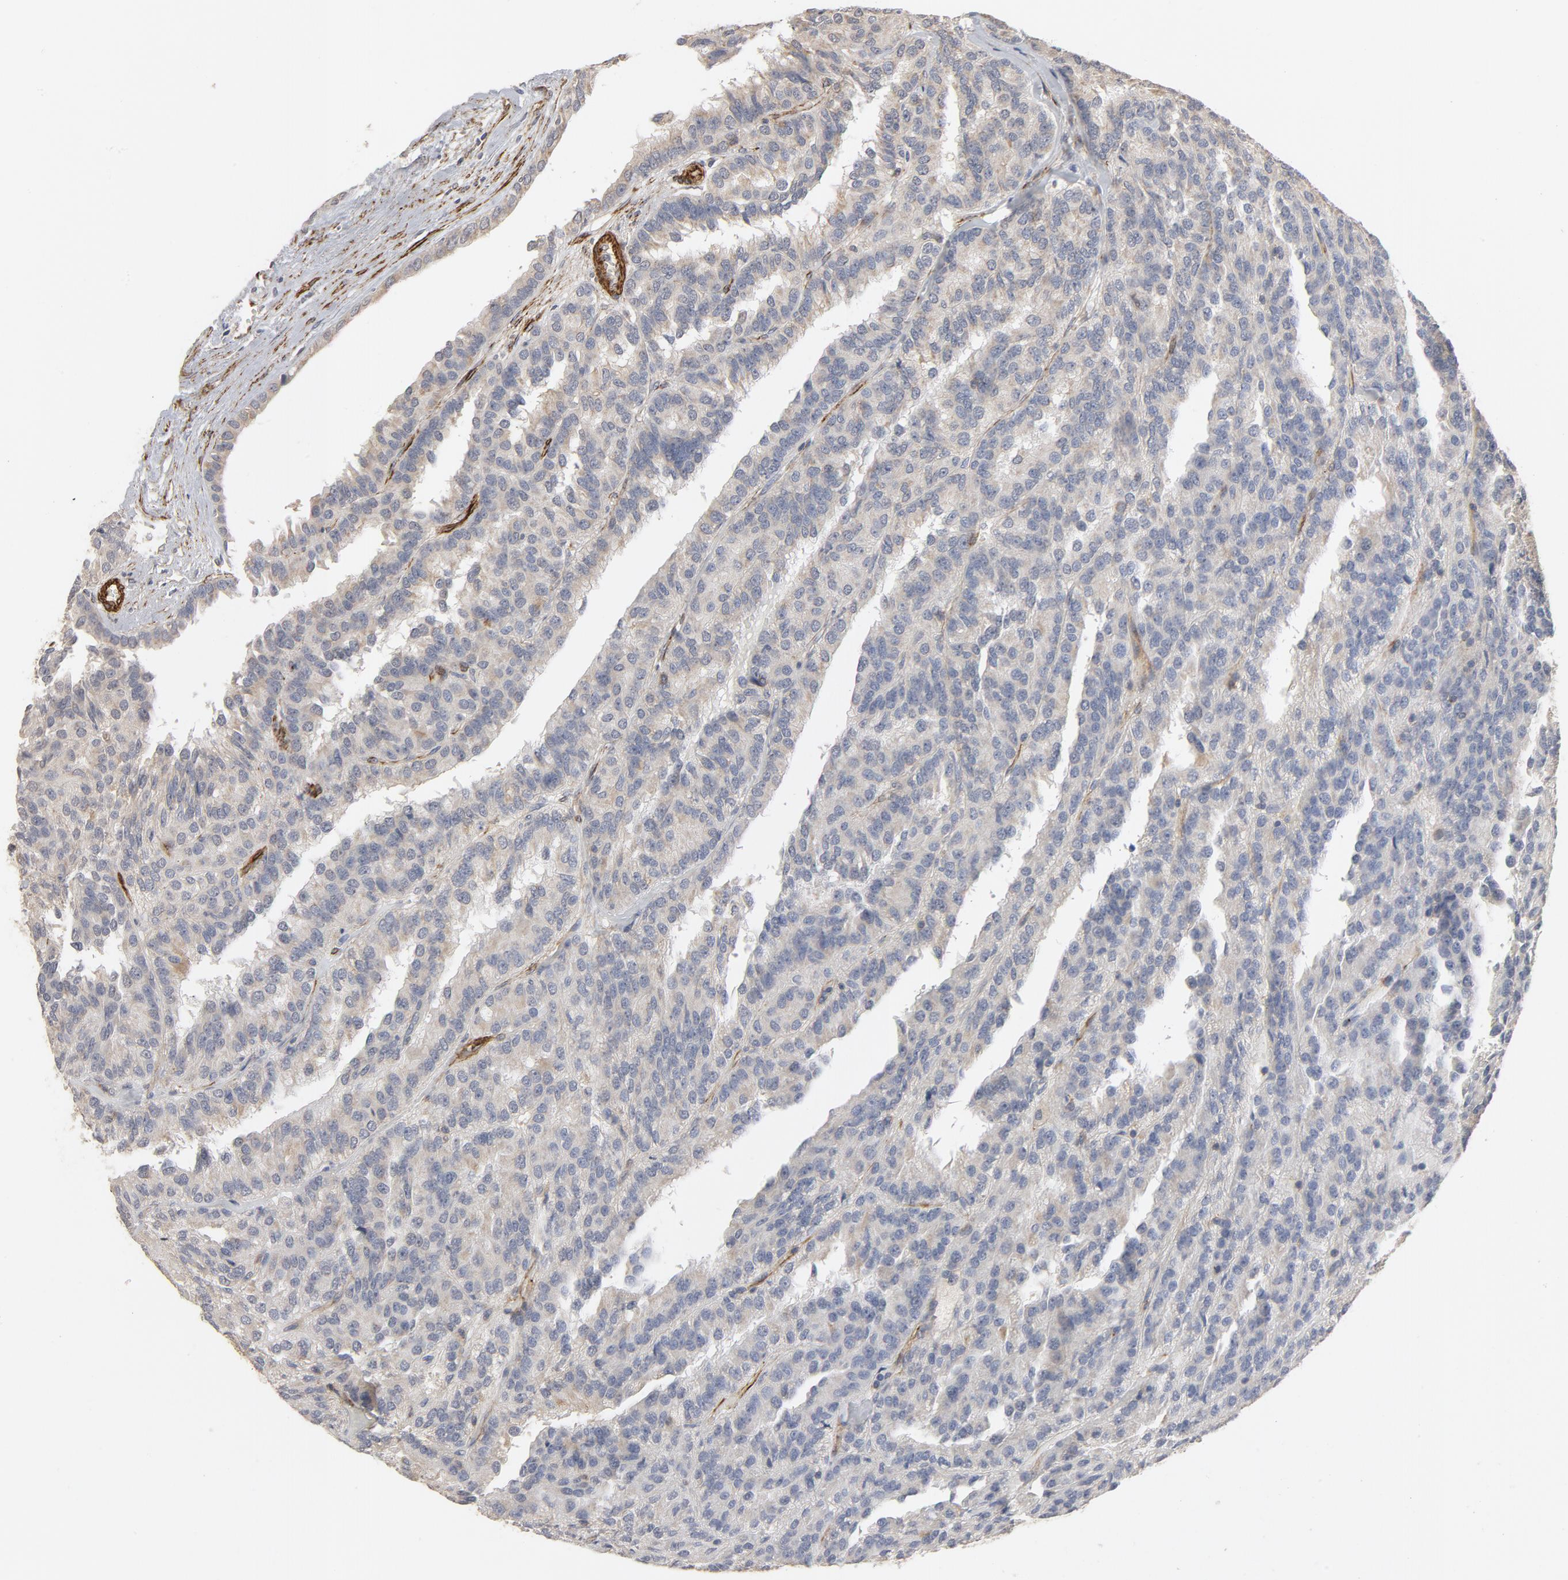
{"staining": {"intensity": "negative", "quantity": "none", "location": "none"}, "tissue": "renal cancer", "cell_type": "Tumor cells", "image_type": "cancer", "snomed": [{"axis": "morphology", "description": "Adenocarcinoma, NOS"}, {"axis": "topography", "description": "Kidney"}], "caption": "This is an immunohistochemistry micrograph of human renal adenocarcinoma. There is no staining in tumor cells.", "gene": "GNG2", "patient": {"sex": "male", "age": 46}}